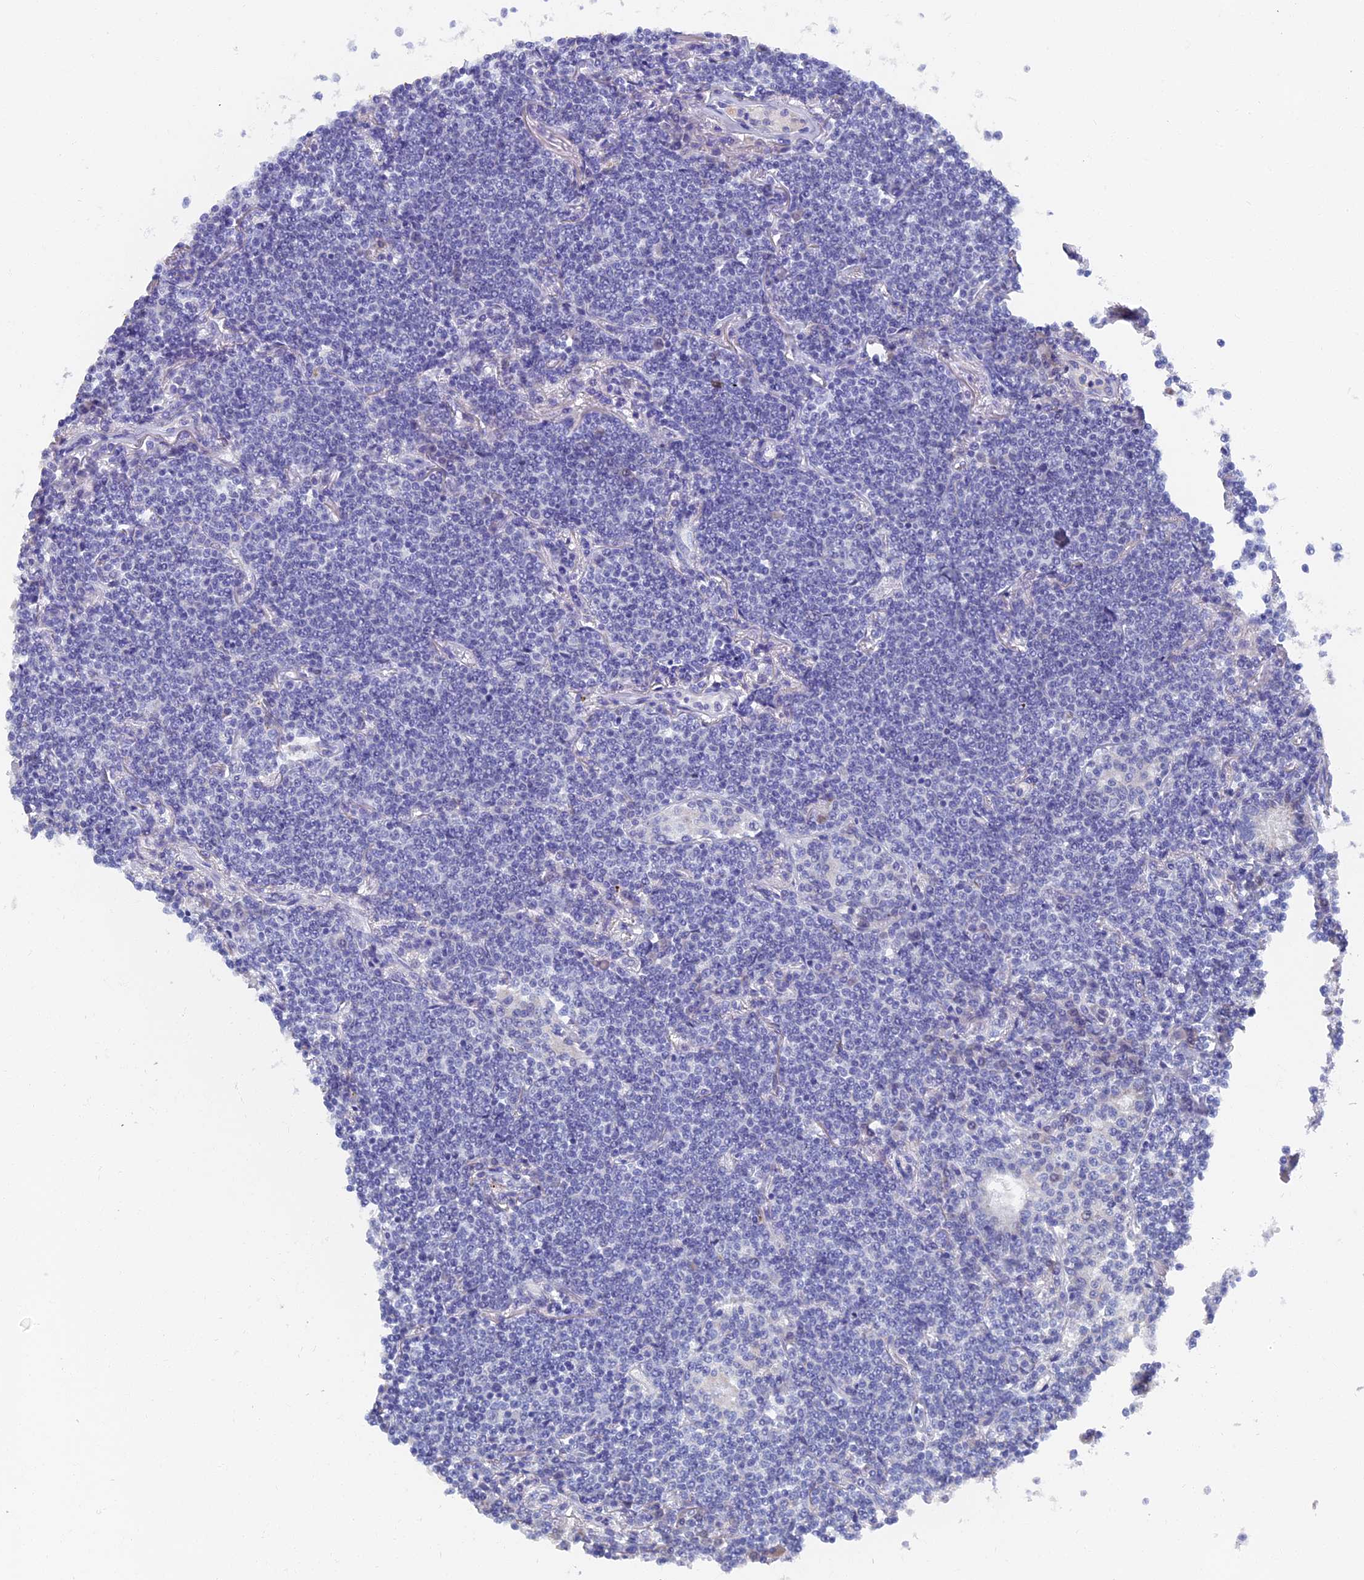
{"staining": {"intensity": "negative", "quantity": "none", "location": "none"}, "tissue": "lymphoma", "cell_type": "Tumor cells", "image_type": "cancer", "snomed": [{"axis": "morphology", "description": "Malignant lymphoma, non-Hodgkin's type, Low grade"}, {"axis": "topography", "description": "Lung"}], "caption": "This is an immunohistochemistry micrograph of human lymphoma. There is no positivity in tumor cells.", "gene": "OAT", "patient": {"sex": "female", "age": 71}}